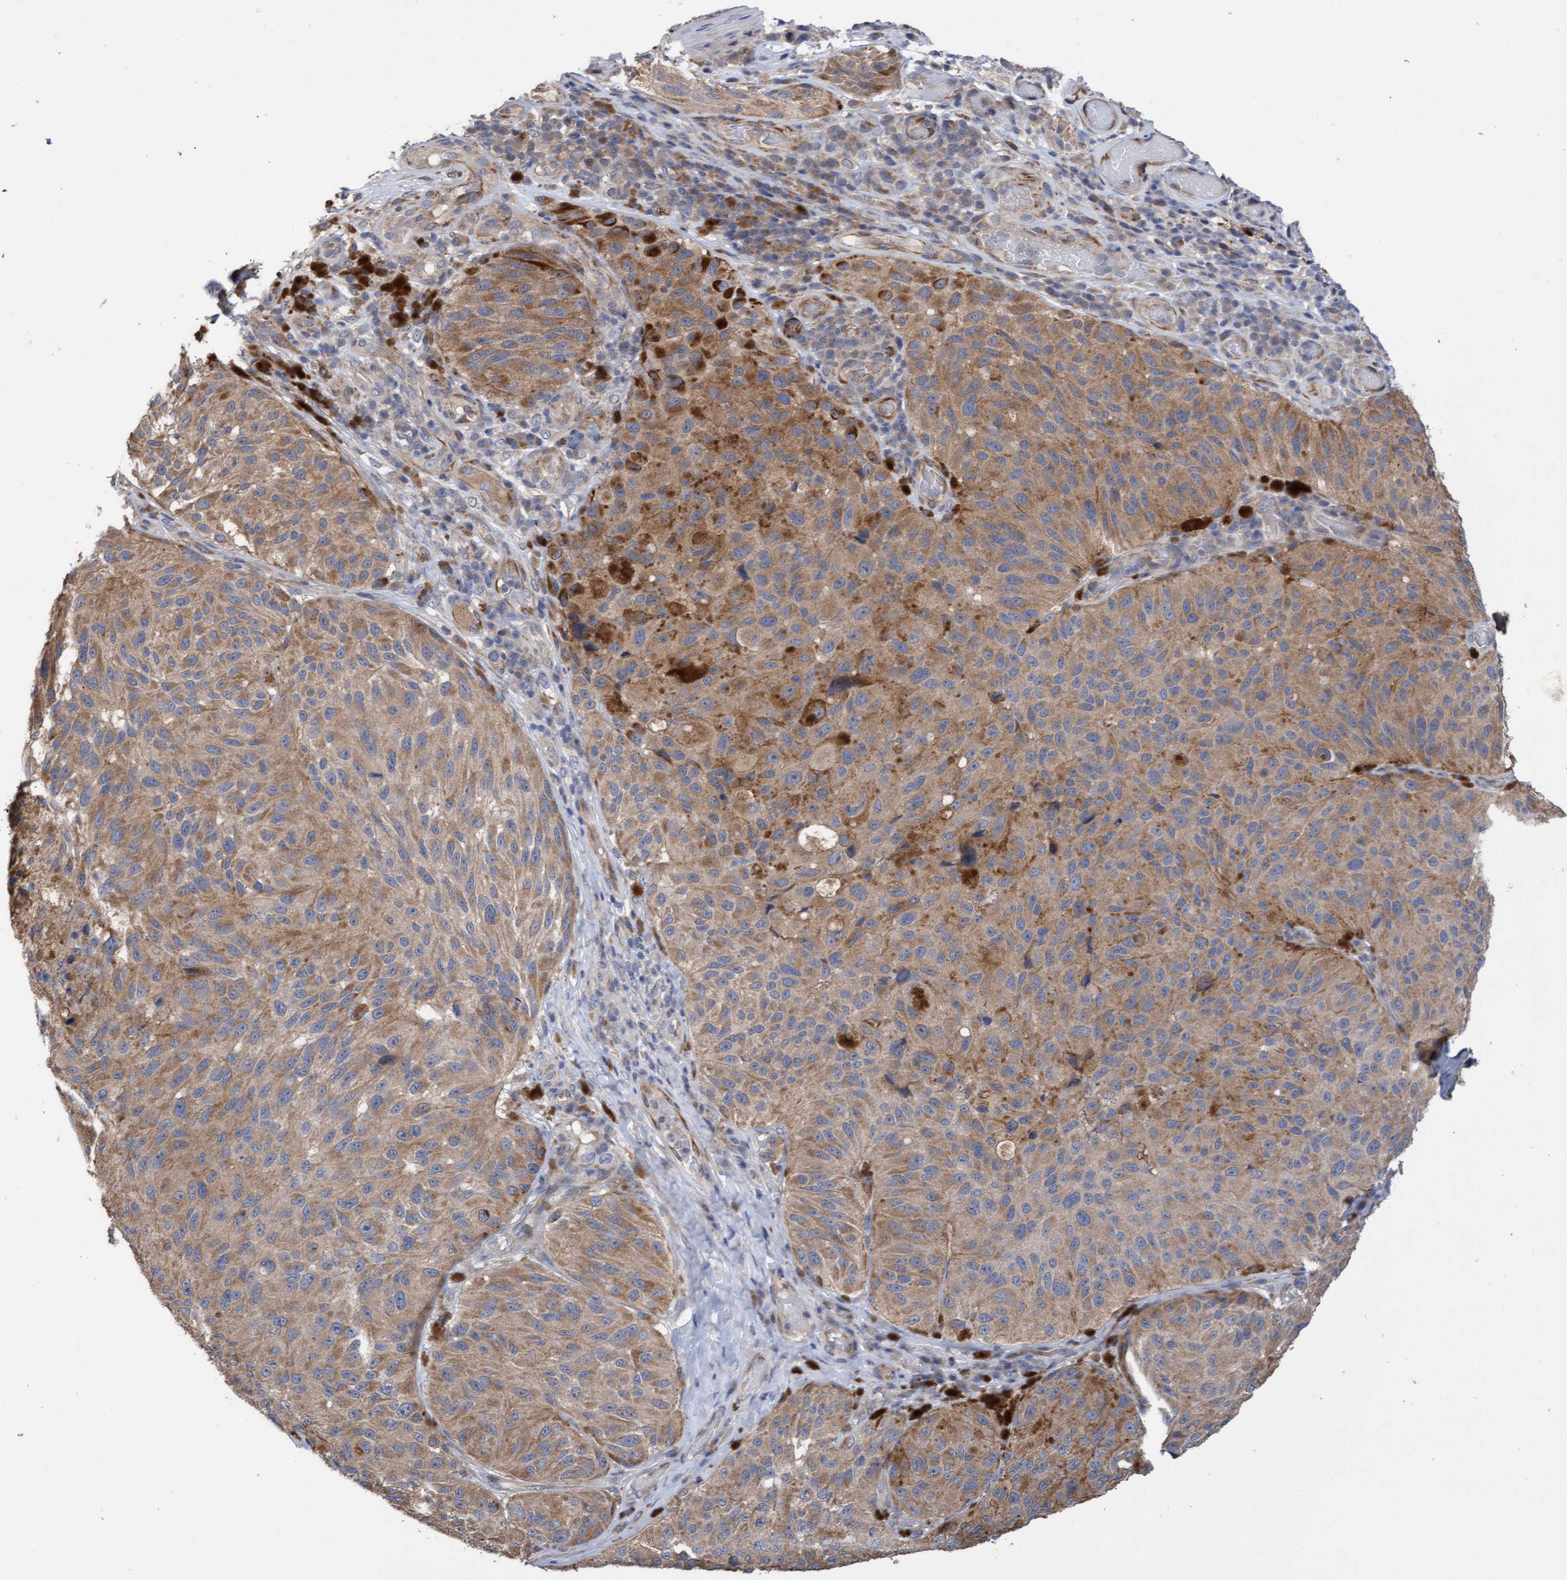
{"staining": {"intensity": "weak", "quantity": ">75%", "location": "cytoplasmic/membranous"}, "tissue": "melanoma", "cell_type": "Tumor cells", "image_type": "cancer", "snomed": [{"axis": "morphology", "description": "Malignant melanoma, NOS"}, {"axis": "topography", "description": "Skin"}], "caption": "An image of human malignant melanoma stained for a protein shows weak cytoplasmic/membranous brown staining in tumor cells.", "gene": "ITFG1", "patient": {"sex": "female", "age": 73}}